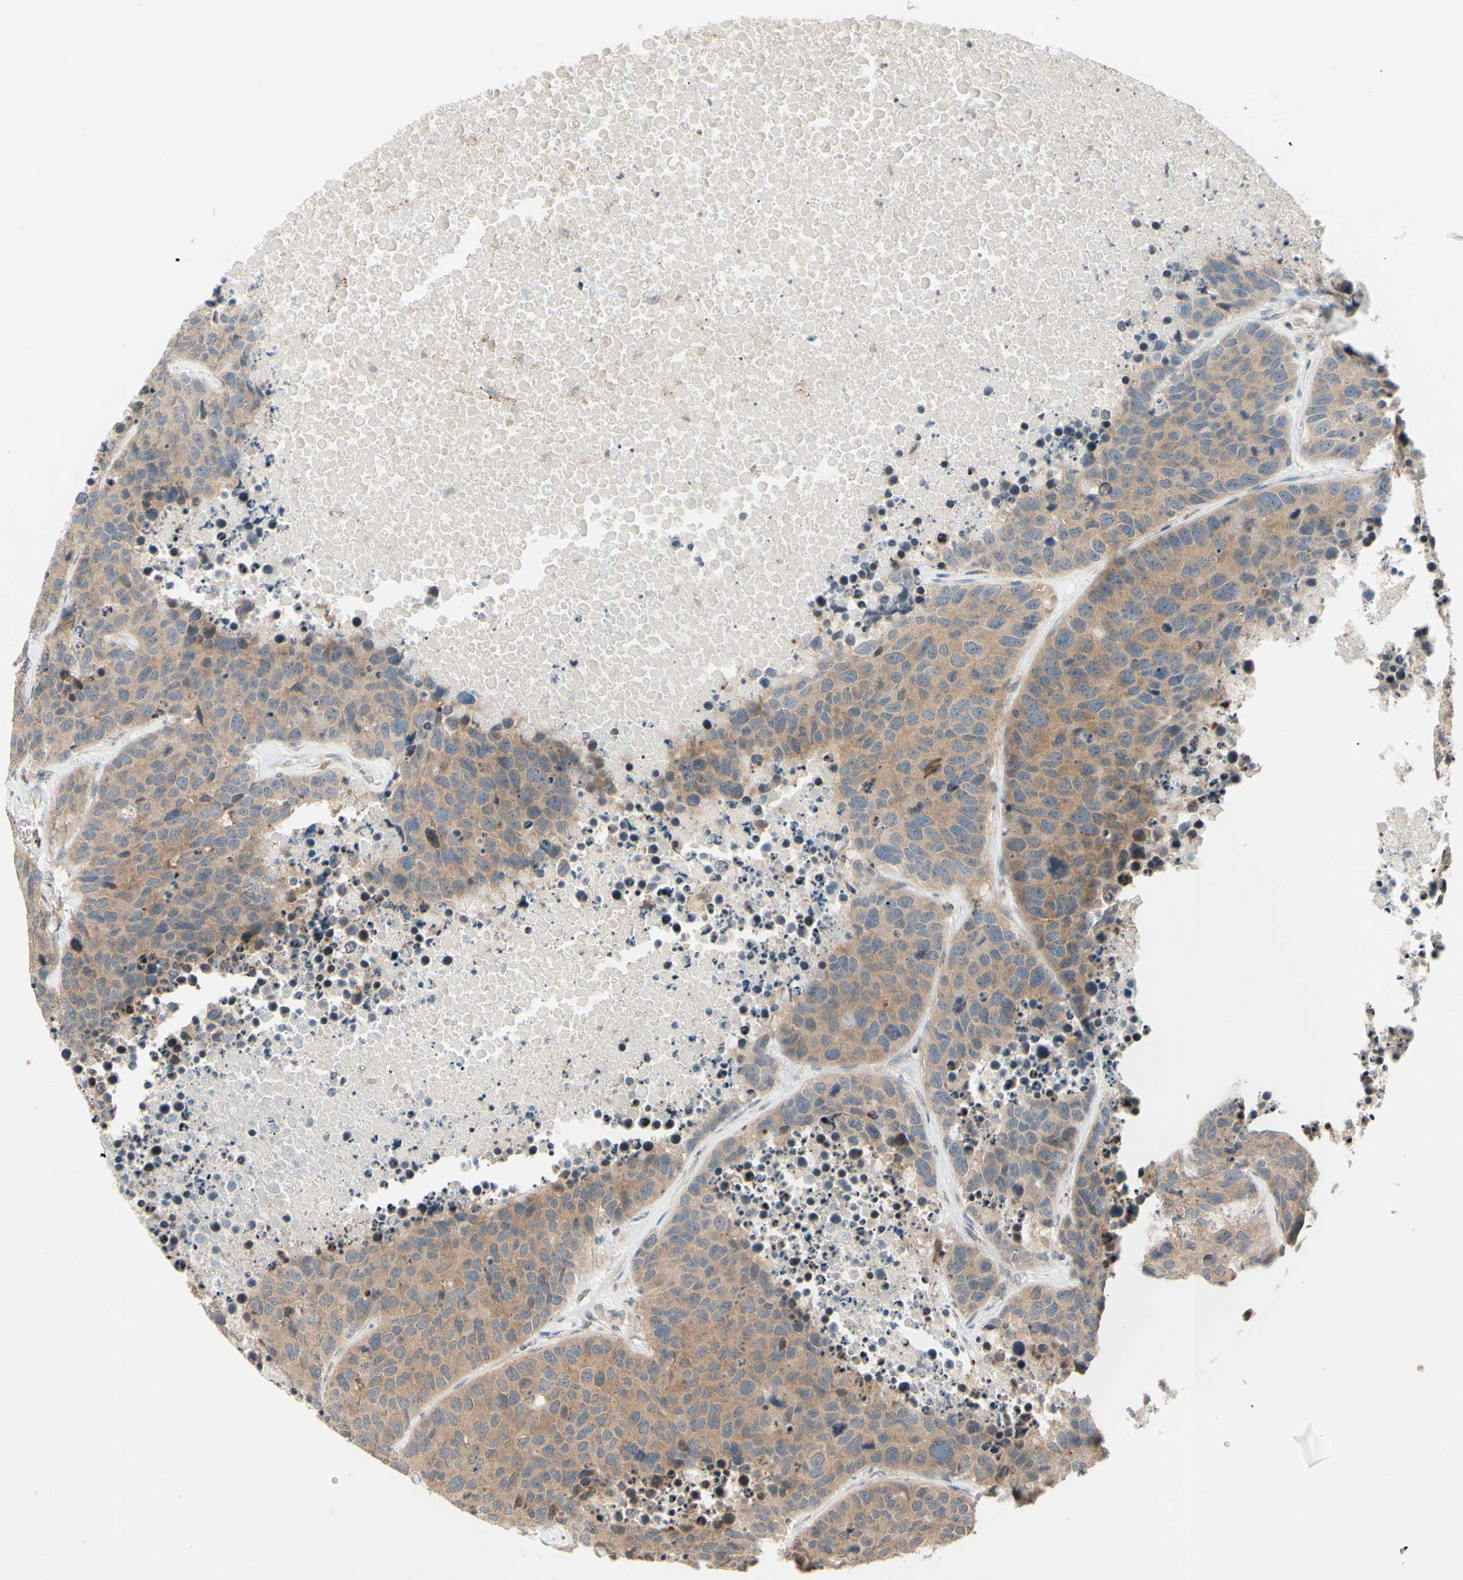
{"staining": {"intensity": "weak", "quantity": ">75%", "location": "cytoplasmic/membranous"}, "tissue": "carcinoid", "cell_type": "Tumor cells", "image_type": "cancer", "snomed": [{"axis": "morphology", "description": "Carcinoid, malignant, NOS"}, {"axis": "topography", "description": "Lung"}], "caption": "Tumor cells exhibit low levels of weak cytoplasmic/membranous staining in about >75% of cells in carcinoid.", "gene": "ZW10", "patient": {"sex": "male", "age": 60}}